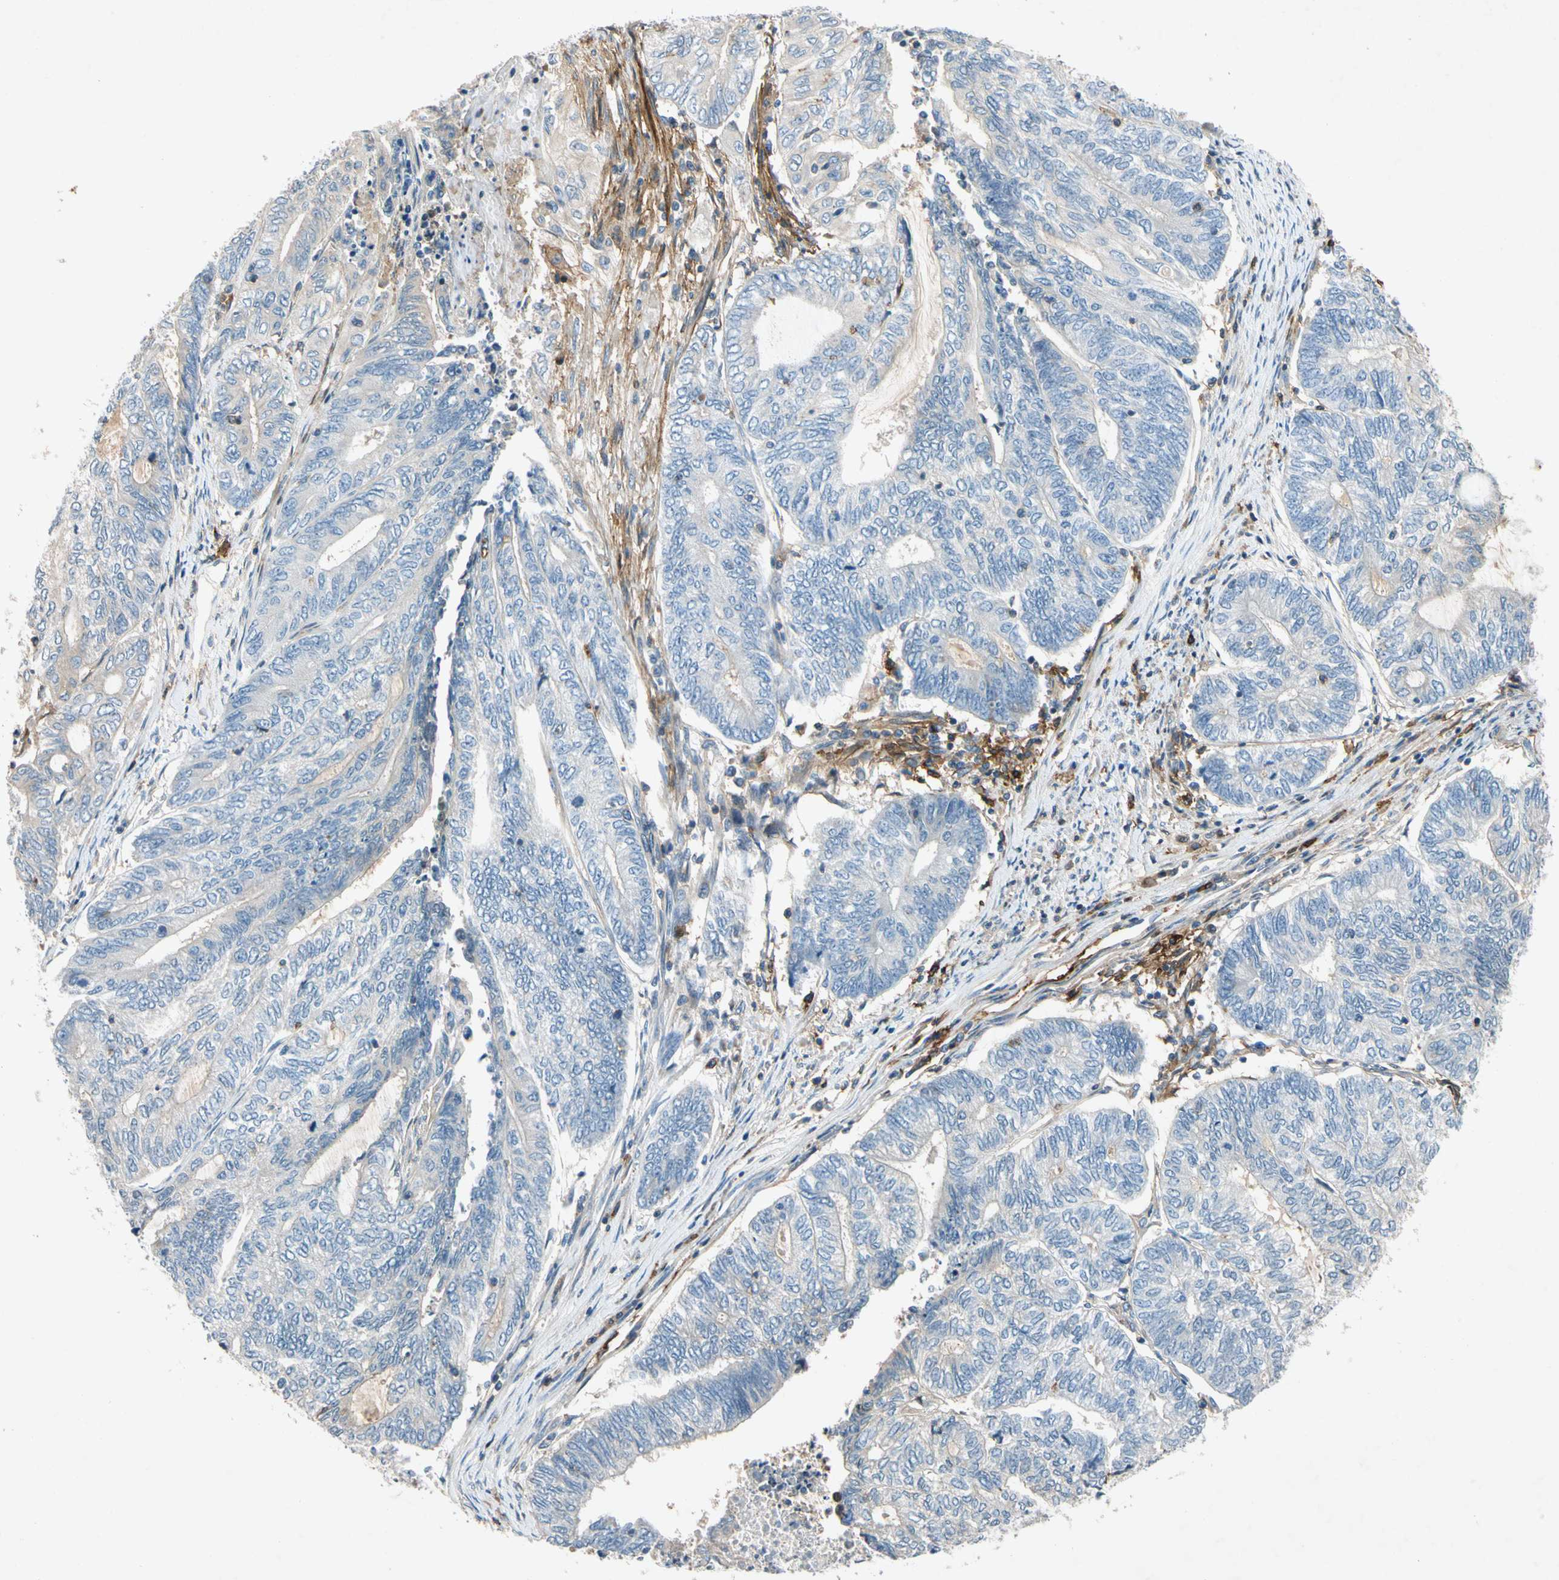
{"staining": {"intensity": "negative", "quantity": "none", "location": "none"}, "tissue": "endometrial cancer", "cell_type": "Tumor cells", "image_type": "cancer", "snomed": [{"axis": "morphology", "description": "Adenocarcinoma, NOS"}, {"axis": "topography", "description": "Uterus"}, {"axis": "topography", "description": "Endometrium"}], "caption": "The photomicrograph exhibits no significant positivity in tumor cells of endometrial cancer (adenocarcinoma).", "gene": "NDFIP2", "patient": {"sex": "female", "age": 70}}